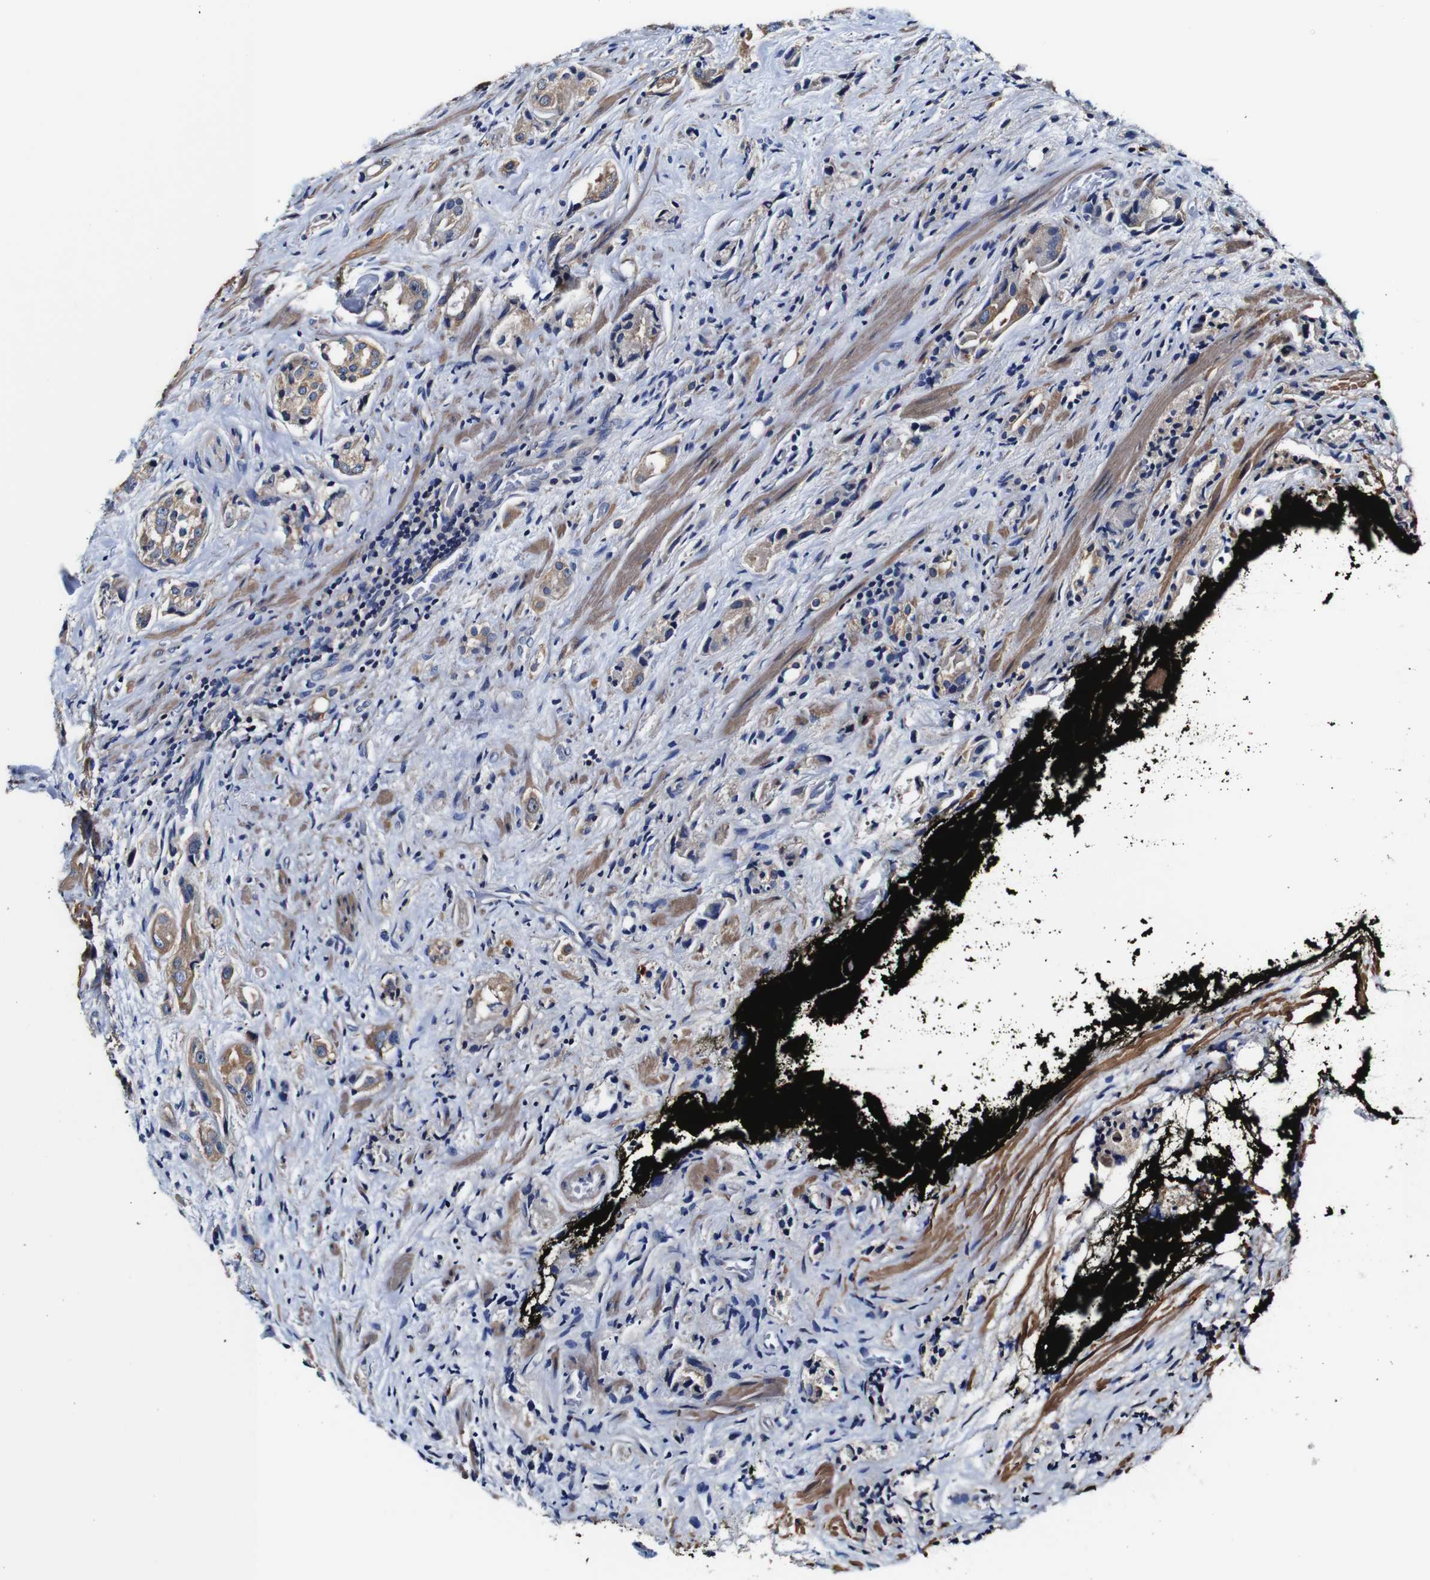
{"staining": {"intensity": "moderate", "quantity": ">75%", "location": "cytoplasmic/membranous"}, "tissue": "prostate cancer", "cell_type": "Tumor cells", "image_type": "cancer", "snomed": [{"axis": "morphology", "description": "Adenocarcinoma, High grade"}, {"axis": "topography", "description": "Prostate"}], "caption": "Protein analysis of prostate cancer (high-grade adenocarcinoma) tissue reveals moderate cytoplasmic/membranous staining in about >75% of tumor cells.", "gene": "PDCD6IP", "patient": {"sex": "male", "age": 71}}